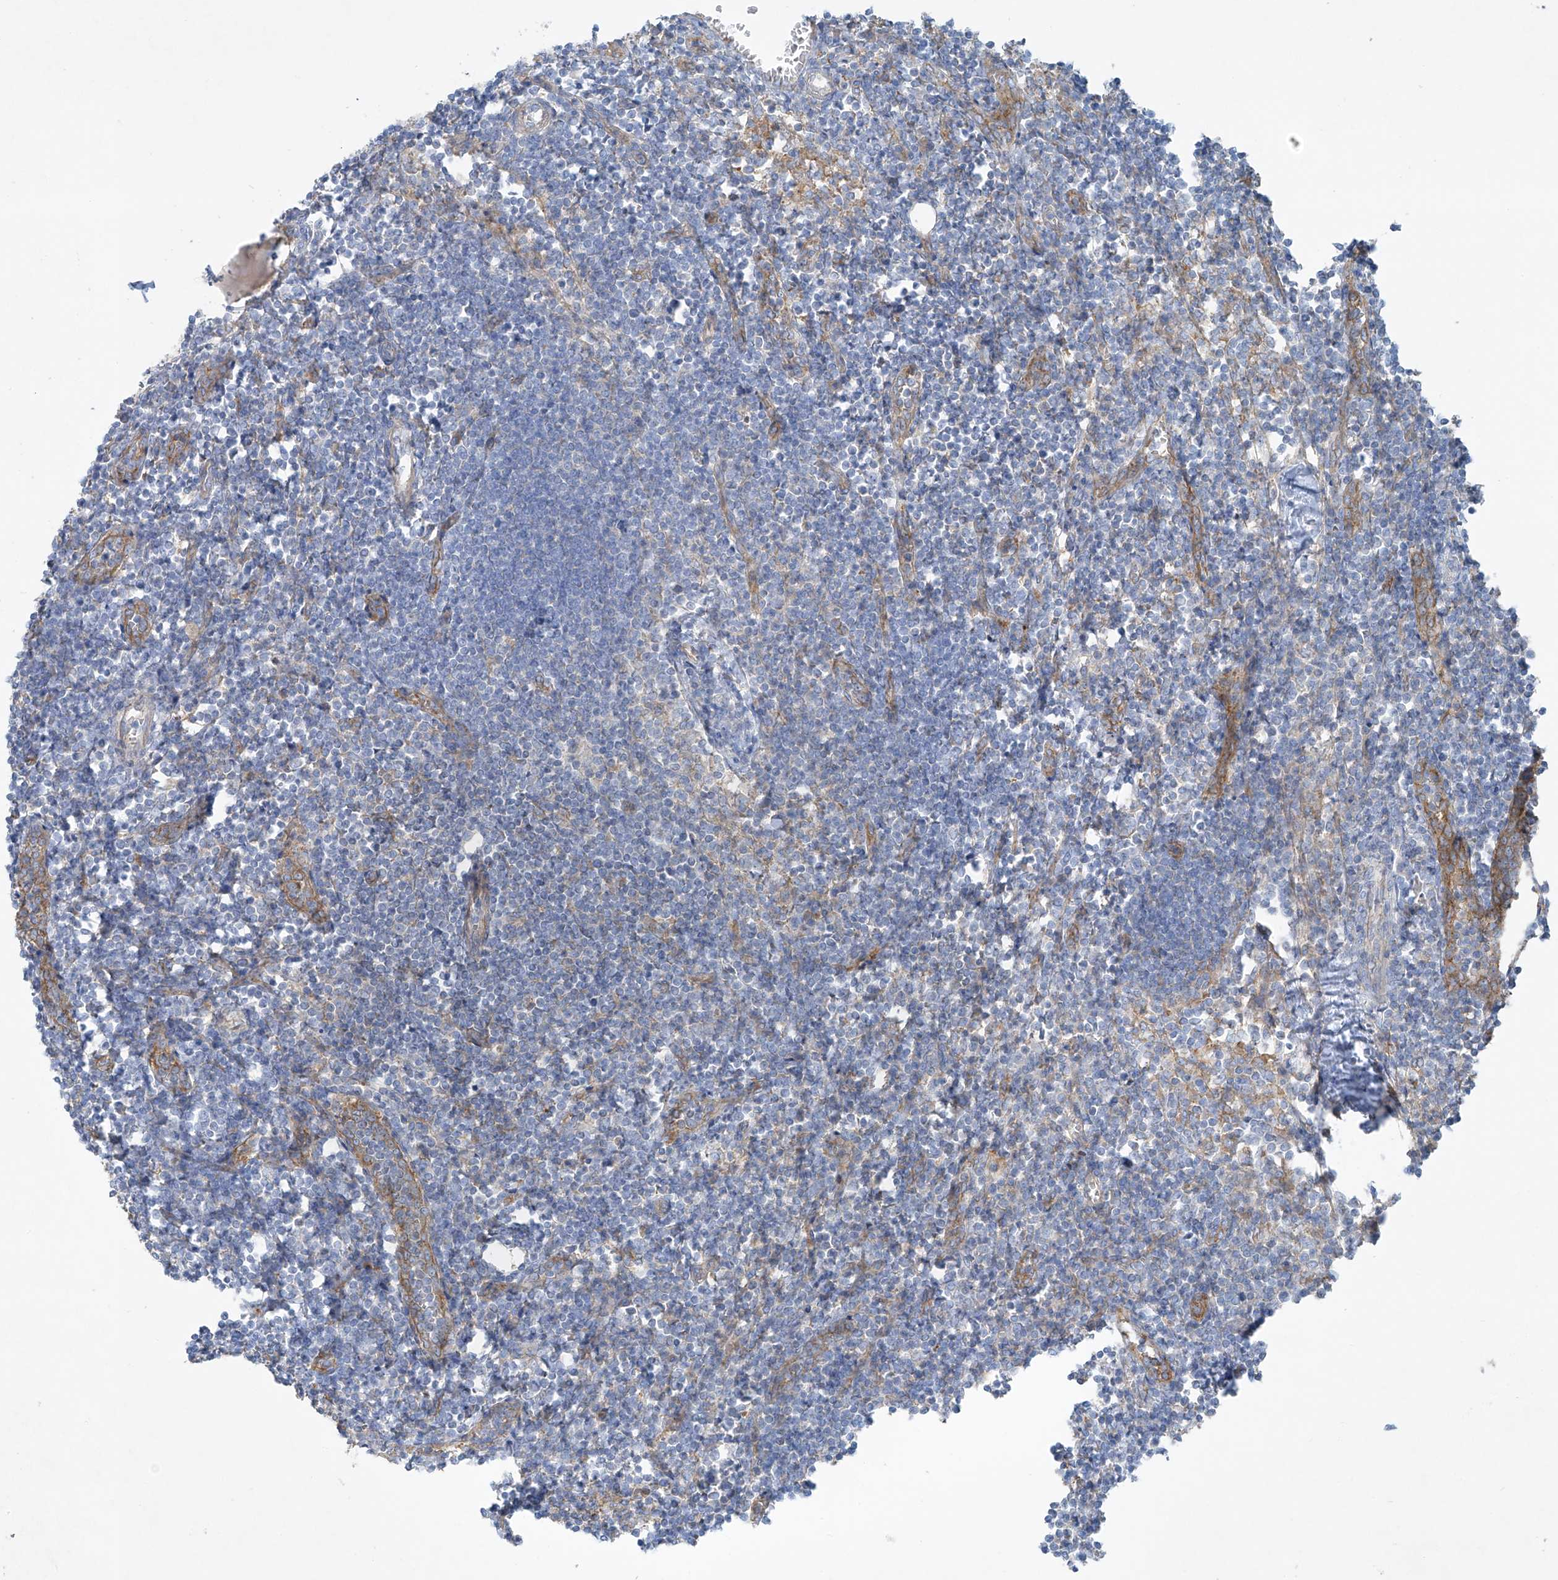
{"staining": {"intensity": "weak", "quantity": "<25%", "location": "cytoplasmic/membranous"}, "tissue": "lymph node", "cell_type": "Germinal center cells", "image_type": "normal", "snomed": [{"axis": "morphology", "description": "Normal tissue, NOS"}, {"axis": "morphology", "description": "Malignant melanoma, Metastatic site"}, {"axis": "topography", "description": "Lymph node"}], "caption": "Immunohistochemistry (IHC) of benign lymph node exhibits no expression in germinal center cells.", "gene": "VAMP5", "patient": {"sex": "male", "age": 41}}